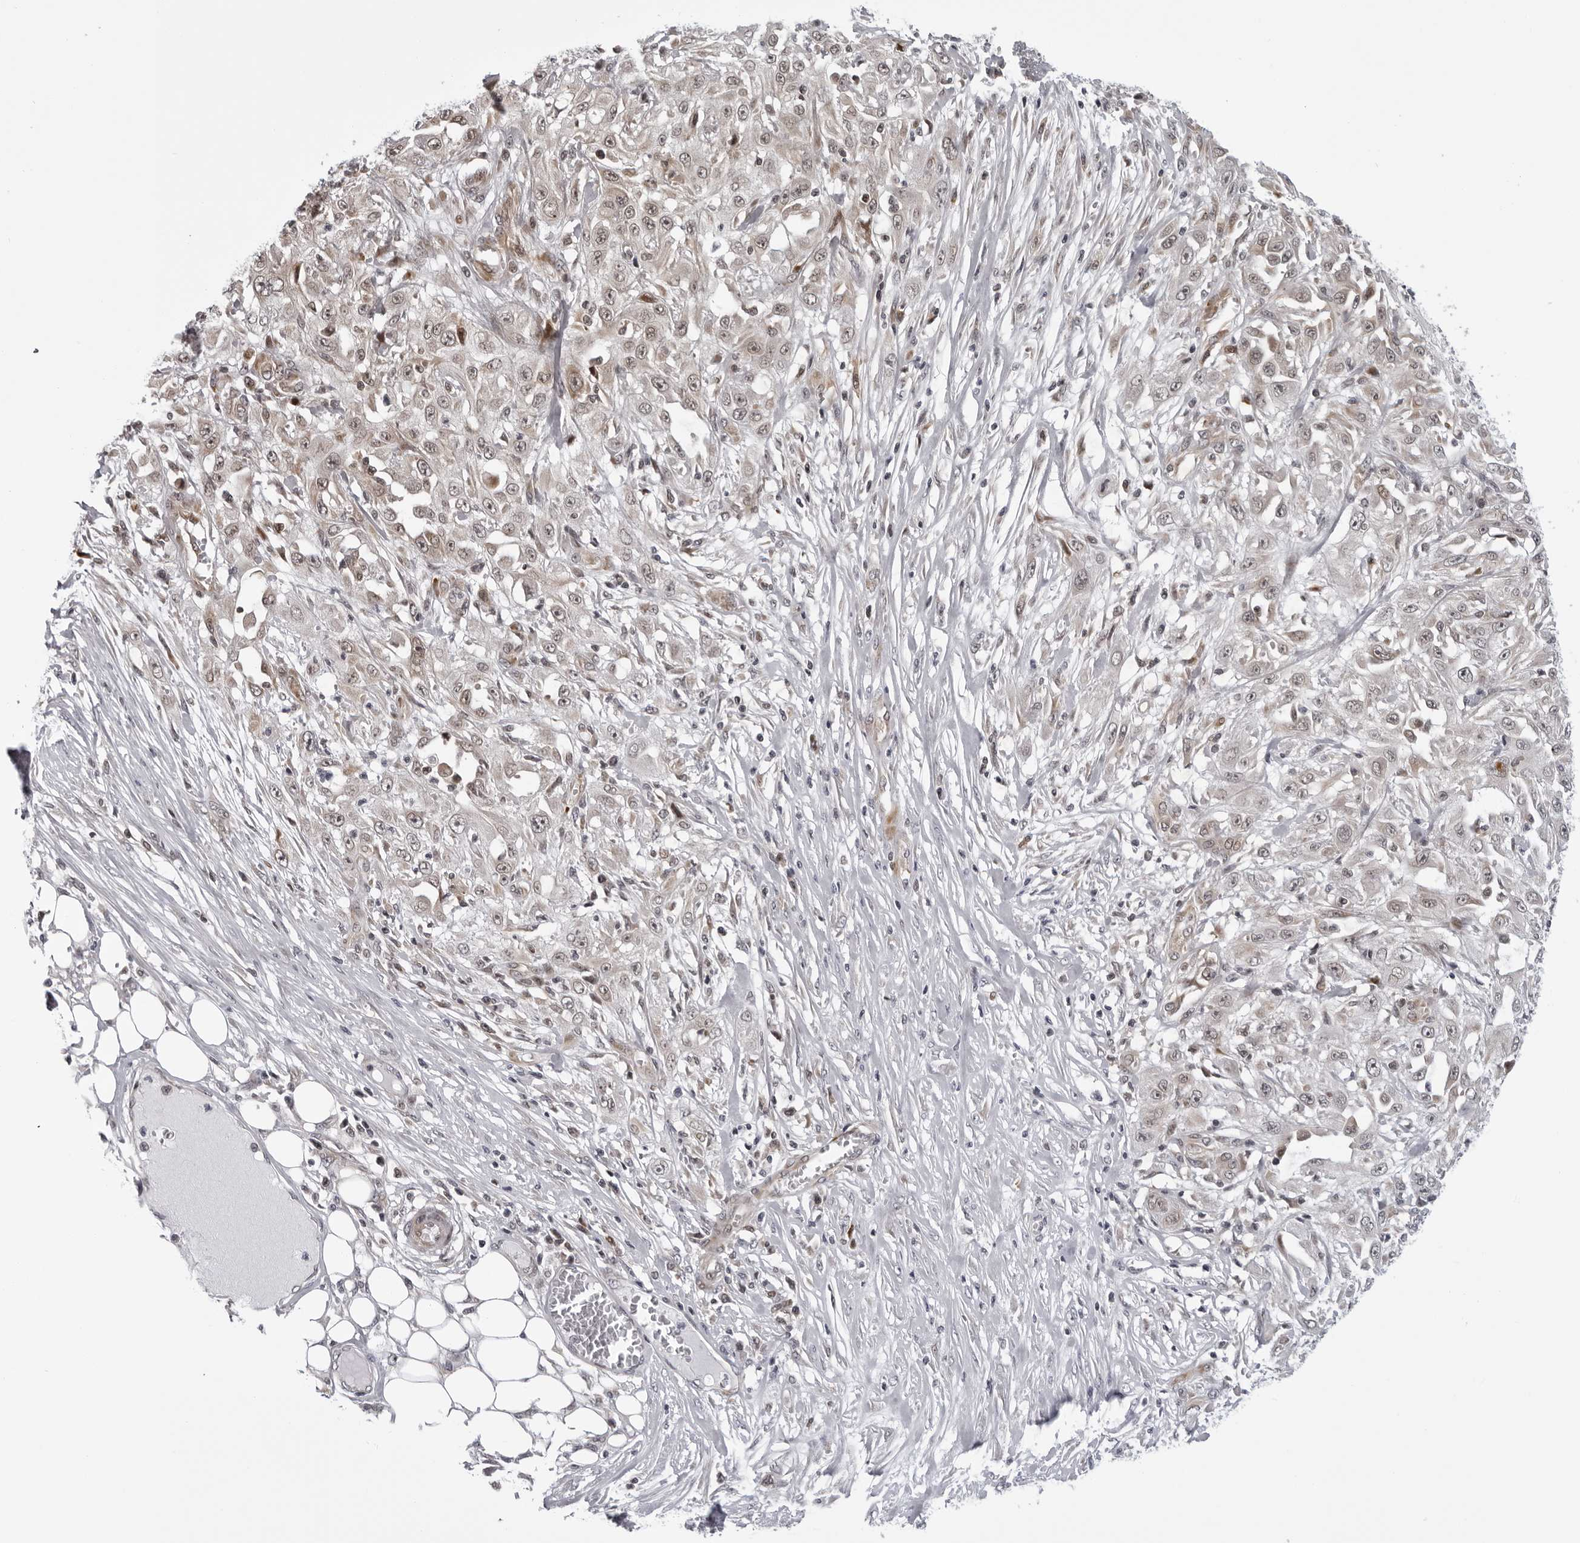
{"staining": {"intensity": "weak", "quantity": "<25%", "location": "cytoplasmic/membranous,nuclear"}, "tissue": "skin cancer", "cell_type": "Tumor cells", "image_type": "cancer", "snomed": [{"axis": "morphology", "description": "Squamous cell carcinoma, NOS"}, {"axis": "morphology", "description": "Squamous cell carcinoma, metastatic, NOS"}, {"axis": "topography", "description": "Skin"}, {"axis": "topography", "description": "Lymph node"}], "caption": "Immunohistochemistry (IHC) of human skin squamous cell carcinoma shows no staining in tumor cells. (DAB (3,3'-diaminobenzidine) immunohistochemistry (IHC) with hematoxylin counter stain).", "gene": "GCSAML", "patient": {"sex": "male", "age": 75}}